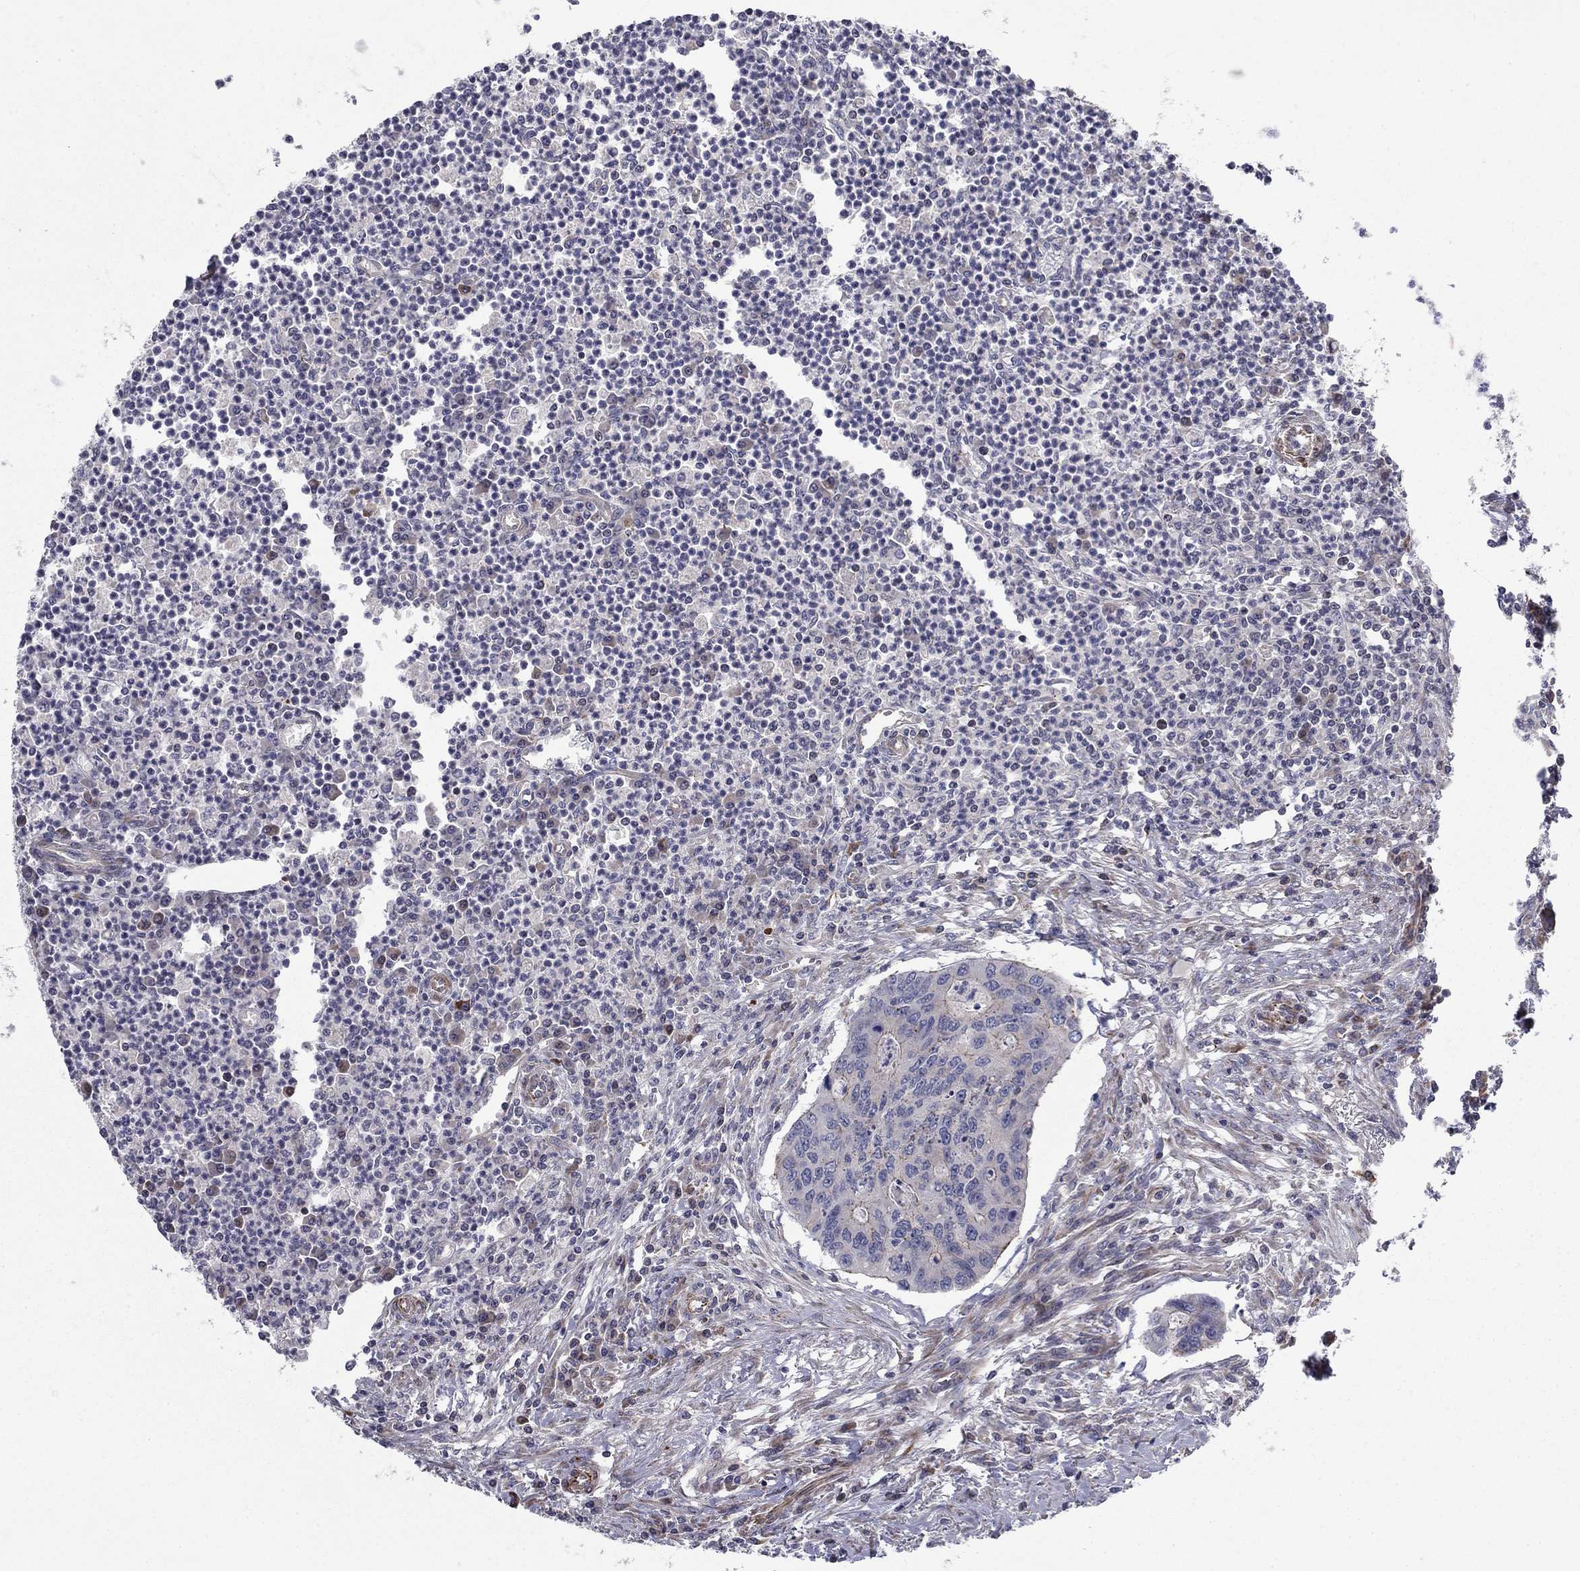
{"staining": {"intensity": "negative", "quantity": "none", "location": "none"}, "tissue": "colorectal cancer", "cell_type": "Tumor cells", "image_type": "cancer", "snomed": [{"axis": "morphology", "description": "Adenocarcinoma, NOS"}, {"axis": "topography", "description": "Colon"}], "caption": "An image of human colorectal cancer is negative for staining in tumor cells. (DAB (3,3'-diaminobenzidine) immunohistochemistry (IHC), high magnification).", "gene": "CLSTN1", "patient": {"sex": "male", "age": 53}}